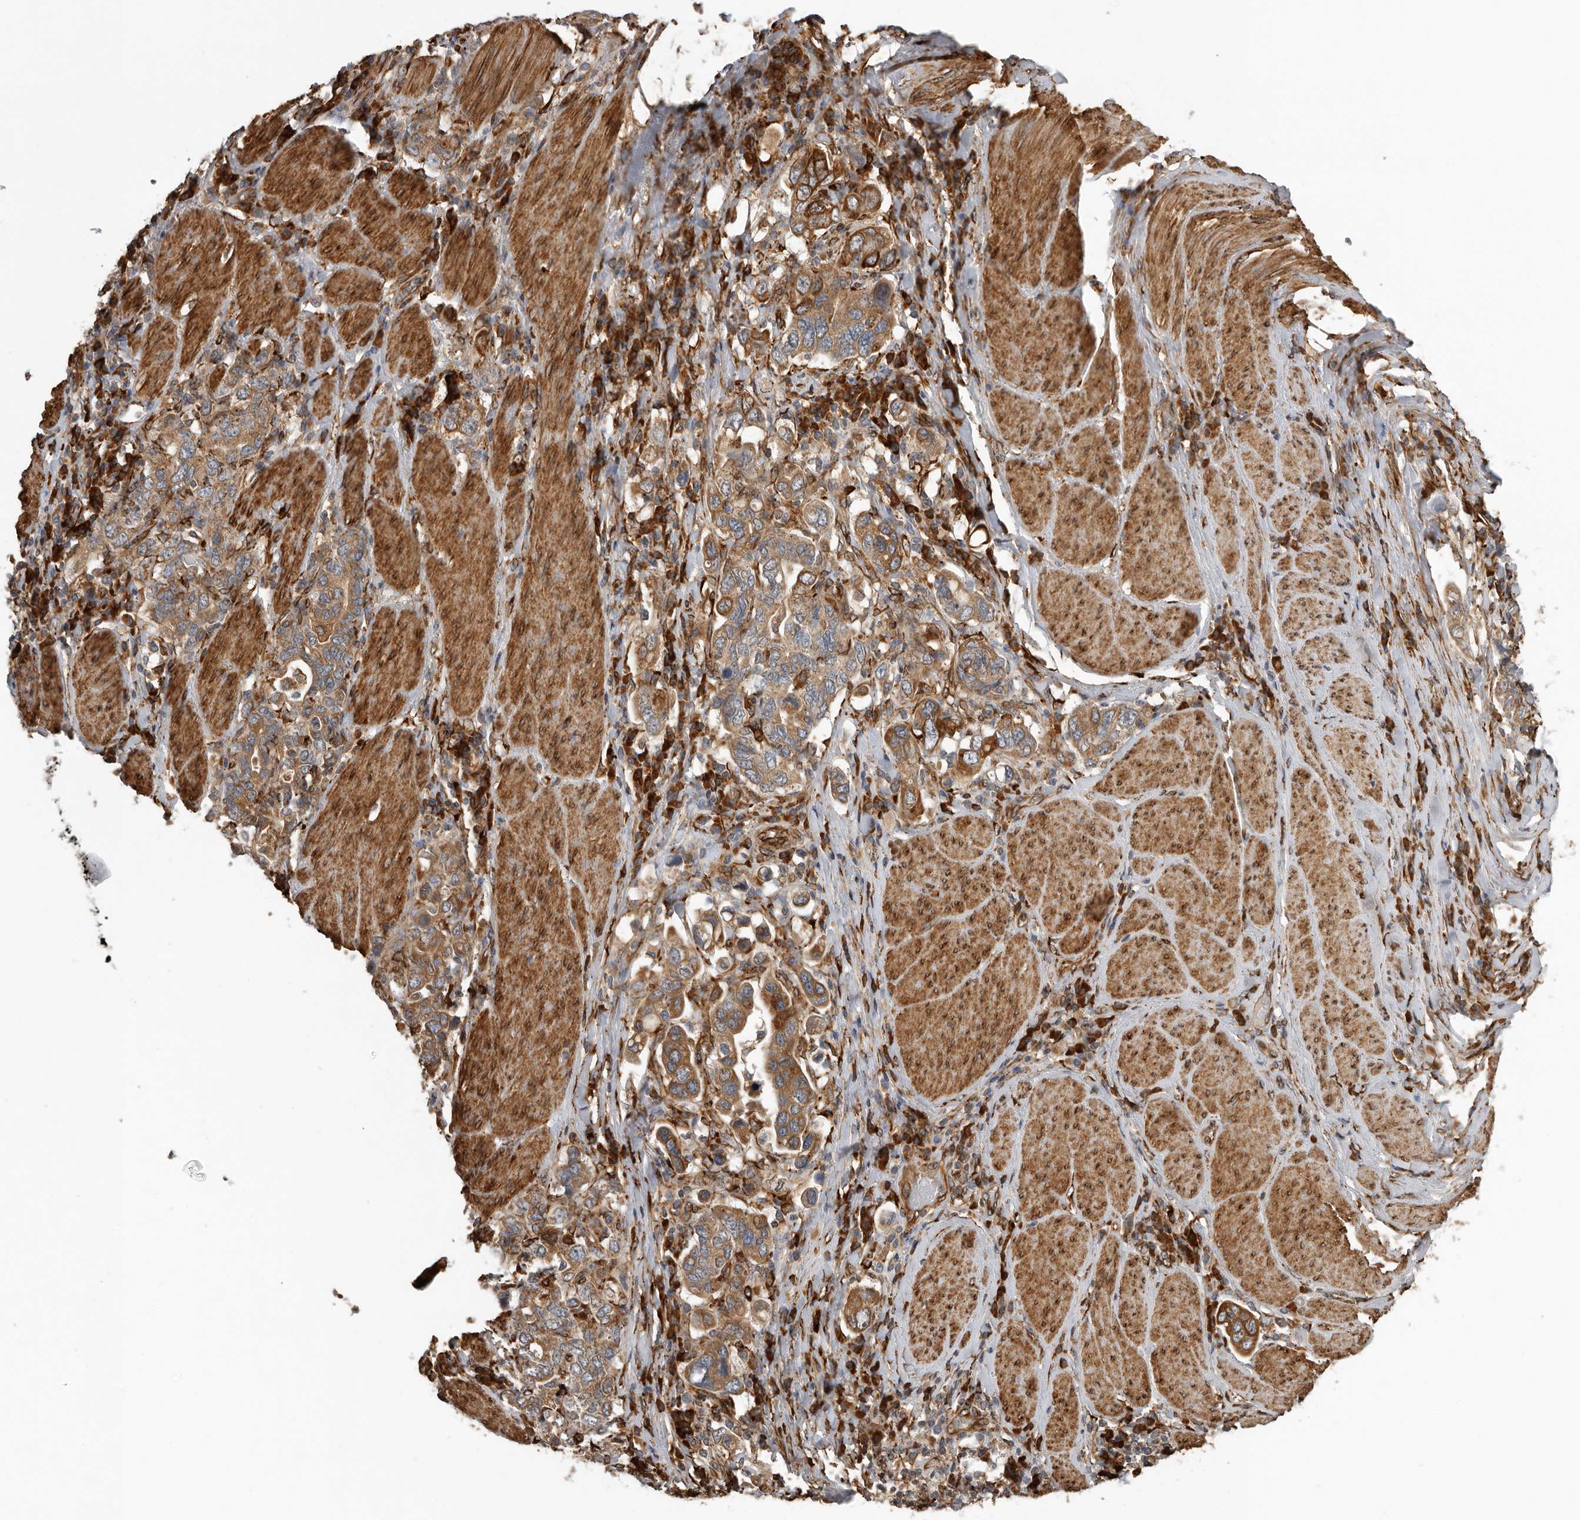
{"staining": {"intensity": "moderate", "quantity": ">75%", "location": "cytoplasmic/membranous"}, "tissue": "stomach cancer", "cell_type": "Tumor cells", "image_type": "cancer", "snomed": [{"axis": "morphology", "description": "Adenocarcinoma, NOS"}, {"axis": "topography", "description": "Stomach, upper"}], "caption": "High-magnification brightfield microscopy of stomach cancer (adenocarcinoma) stained with DAB (brown) and counterstained with hematoxylin (blue). tumor cells exhibit moderate cytoplasmic/membranous expression is seen in about>75% of cells.", "gene": "CEP350", "patient": {"sex": "male", "age": 62}}